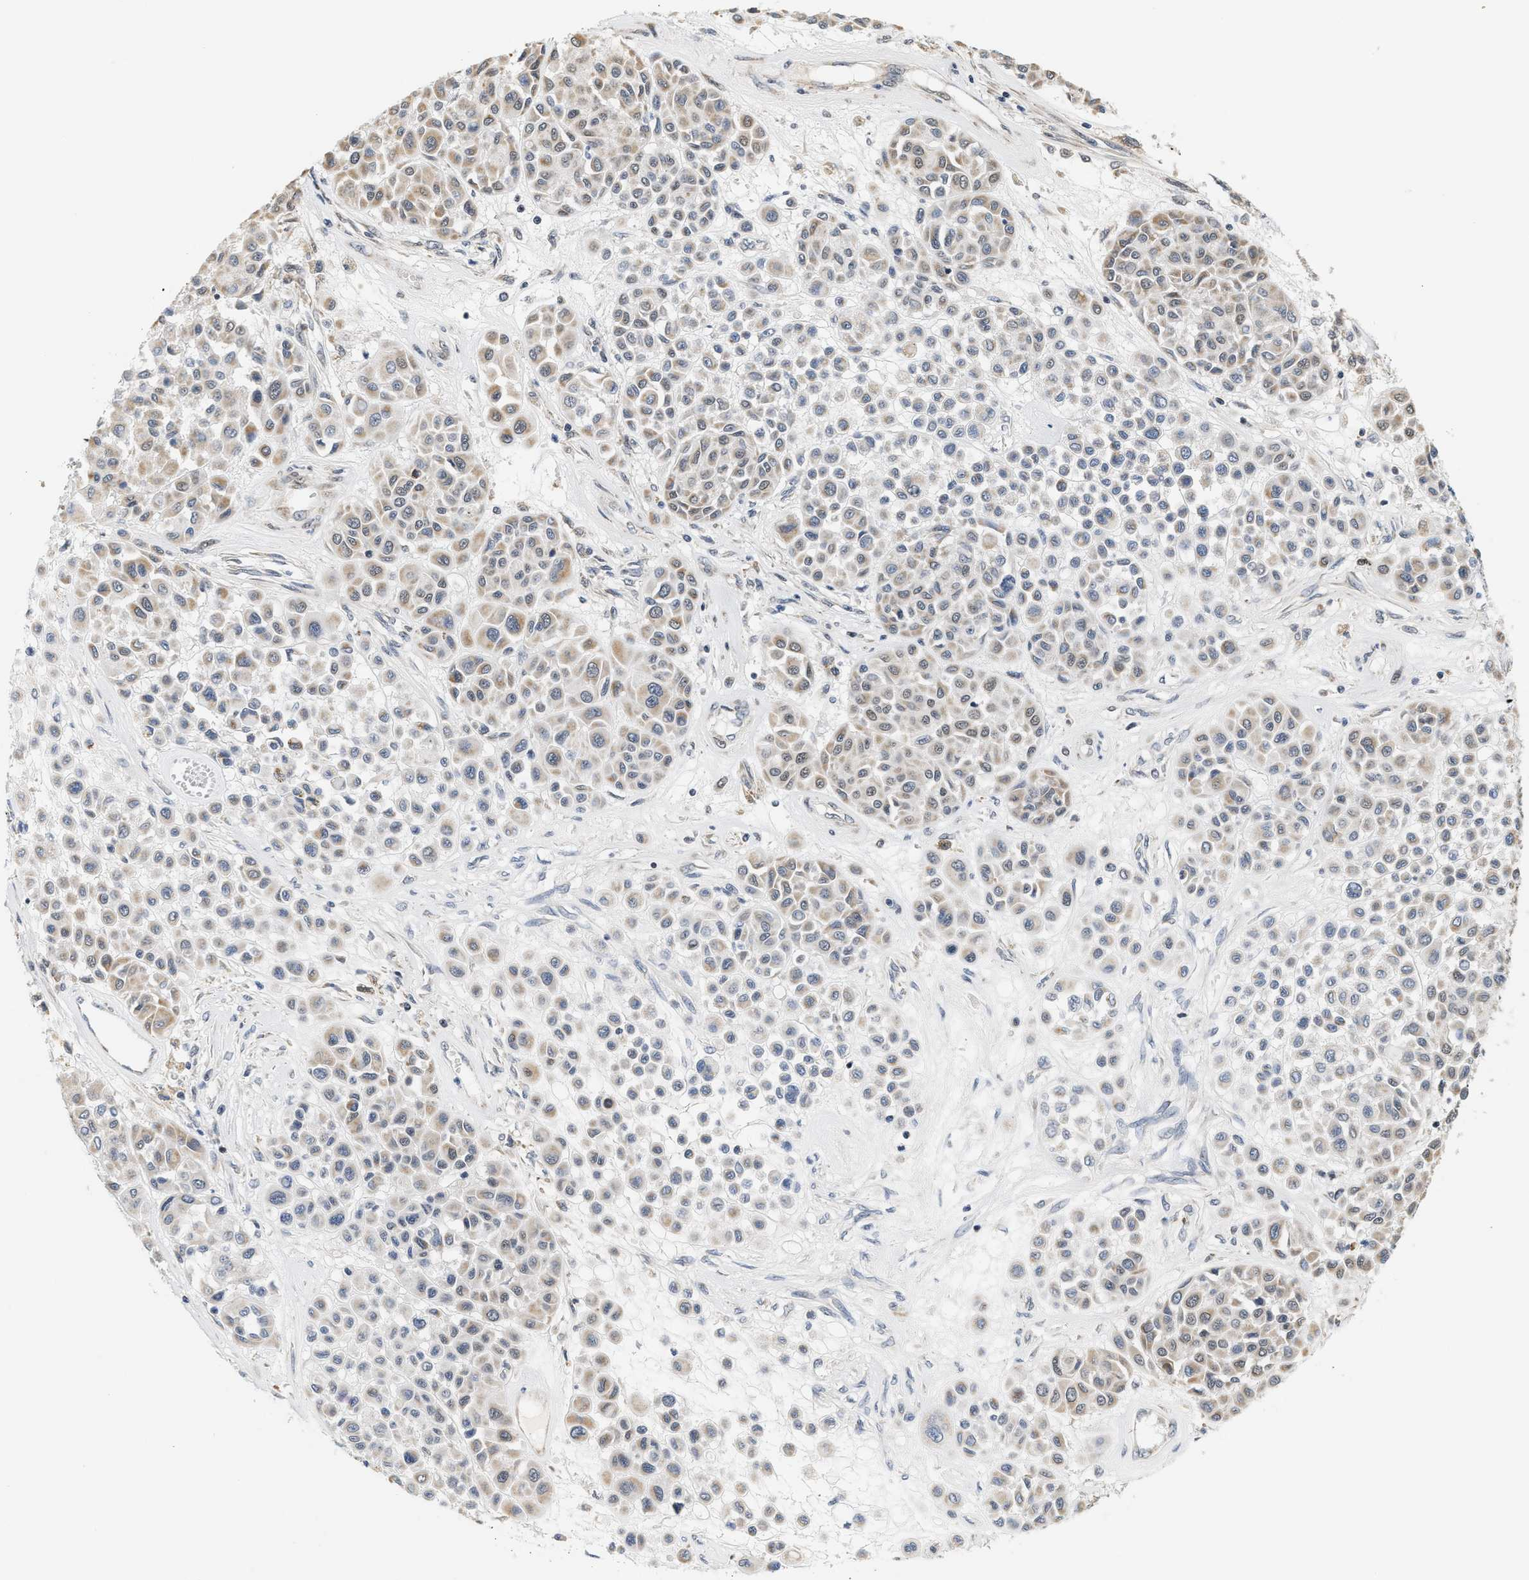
{"staining": {"intensity": "weak", "quantity": "<25%", "location": "cytoplasmic/membranous"}, "tissue": "melanoma", "cell_type": "Tumor cells", "image_type": "cancer", "snomed": [{"axis": "morphology", "description": "Malignant melanoma, Metastatic site"}, {"axis": "topography", "description": "Soft tissue"}], "caption": "Immunohistochemistry image of neoplastic tissue: human melanoma stained with DAB (3,3'-diaminobenzidine) exhibits no significant protein expression in tumor cells.", "gene": "GIGYF1", "patient": {"sex": "male", "age": 41}}